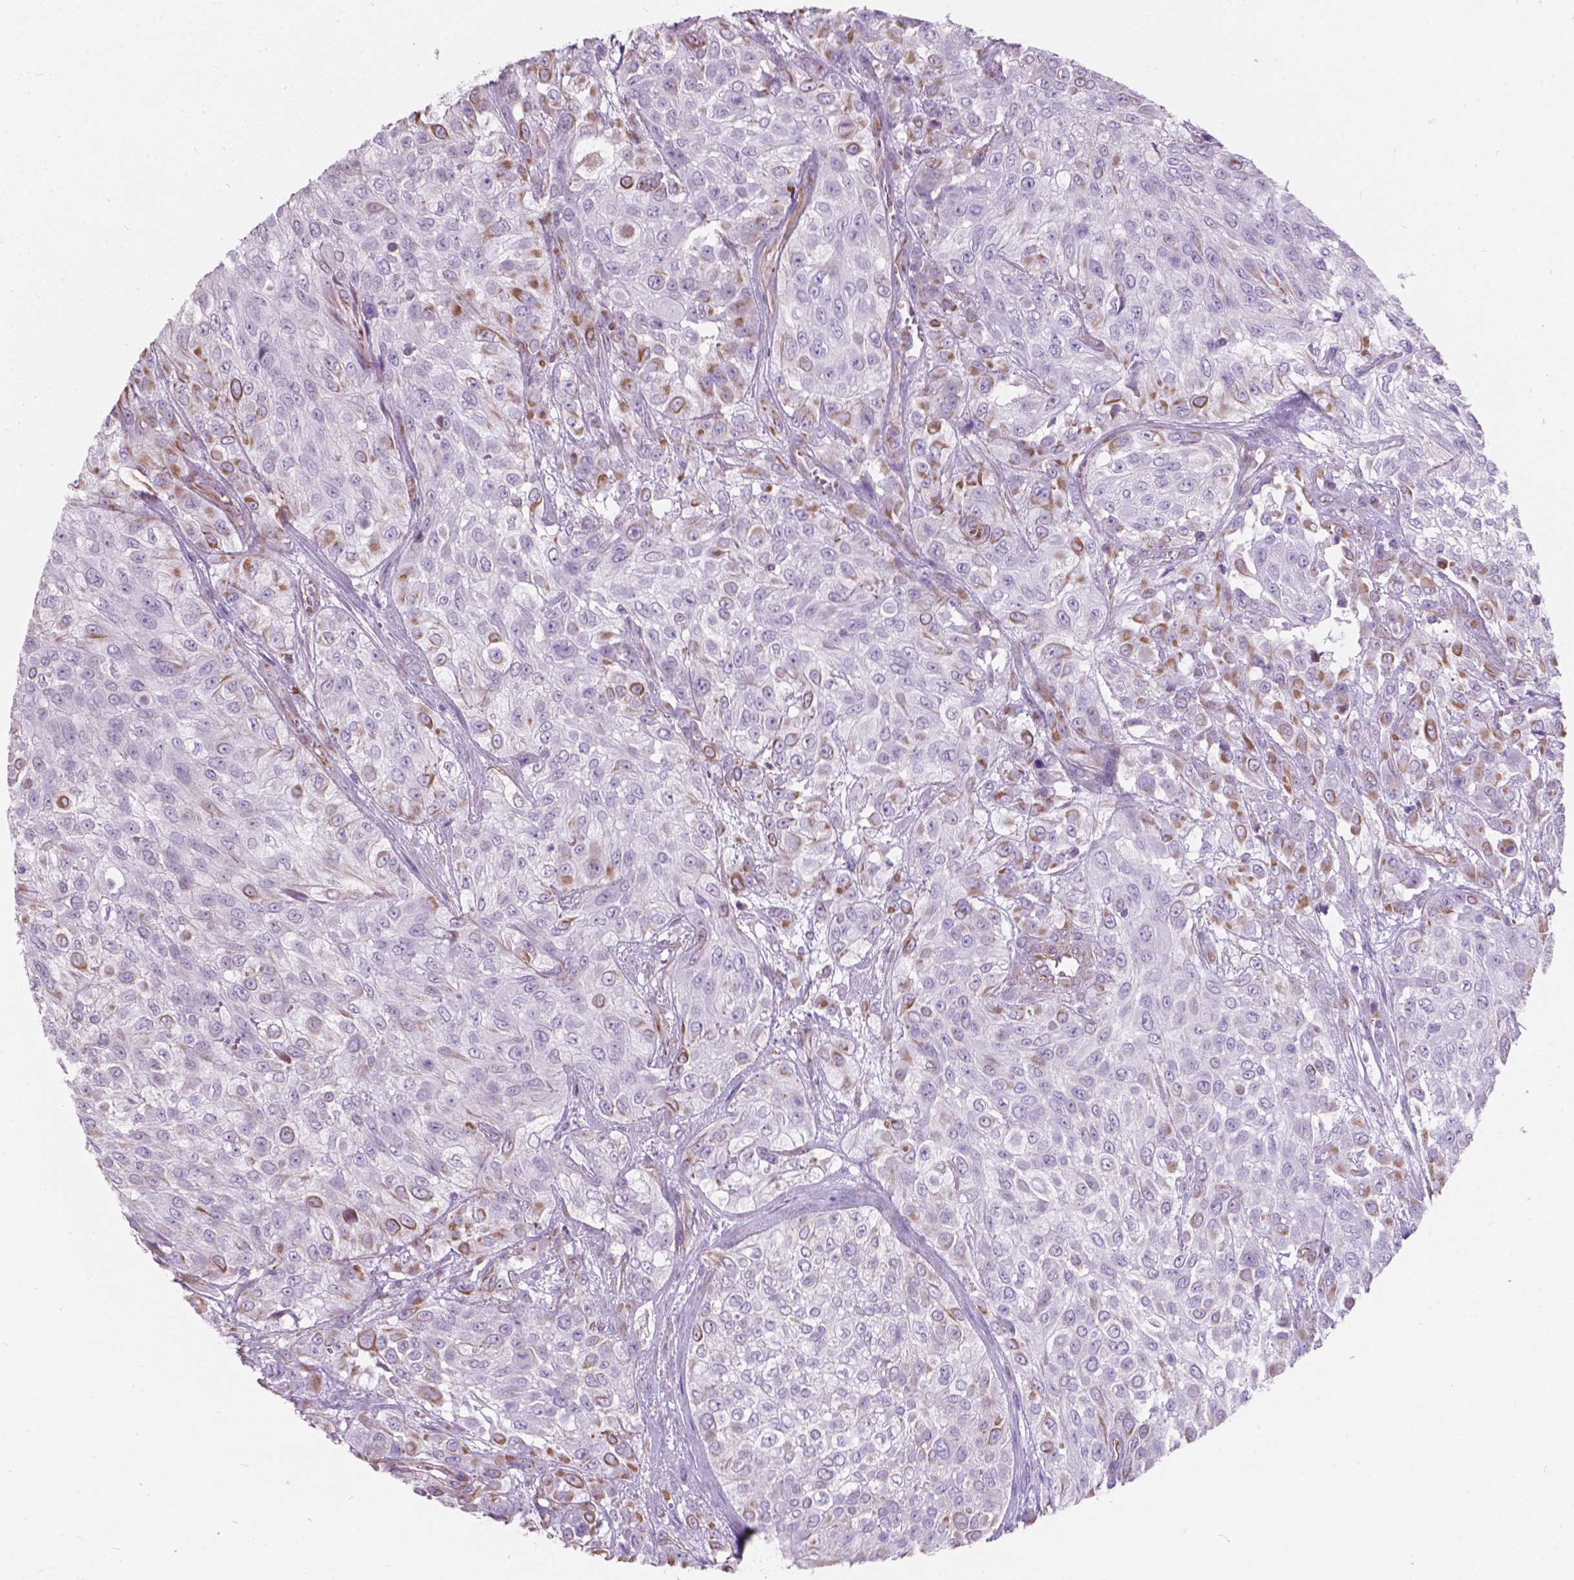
{"staining": {"intensity": "moderate", "quantity": "<25%", "location": "cytoplasmic/membranous"}, "tissue": "urothelial cancer", "cell_type": "Tumor cells", "image_type": "cancer", "snomed": [{"axis": "morphology", "description": "Urothelial carcinoma, High grade"}, {"axis": "topography", "description": "Urinary bladder"}], "caption": "A low amount of moderate cytoplasmic/membranous staining is seen in approximately <25% of tumor cells in urothelial cancer tissue. (DAB (3,3'-diaminobenzidine) = brown stain, brightfield microscopy at high magnification).", "gene": "AMOT", "patient": {"sex": "male", "age": 57}}